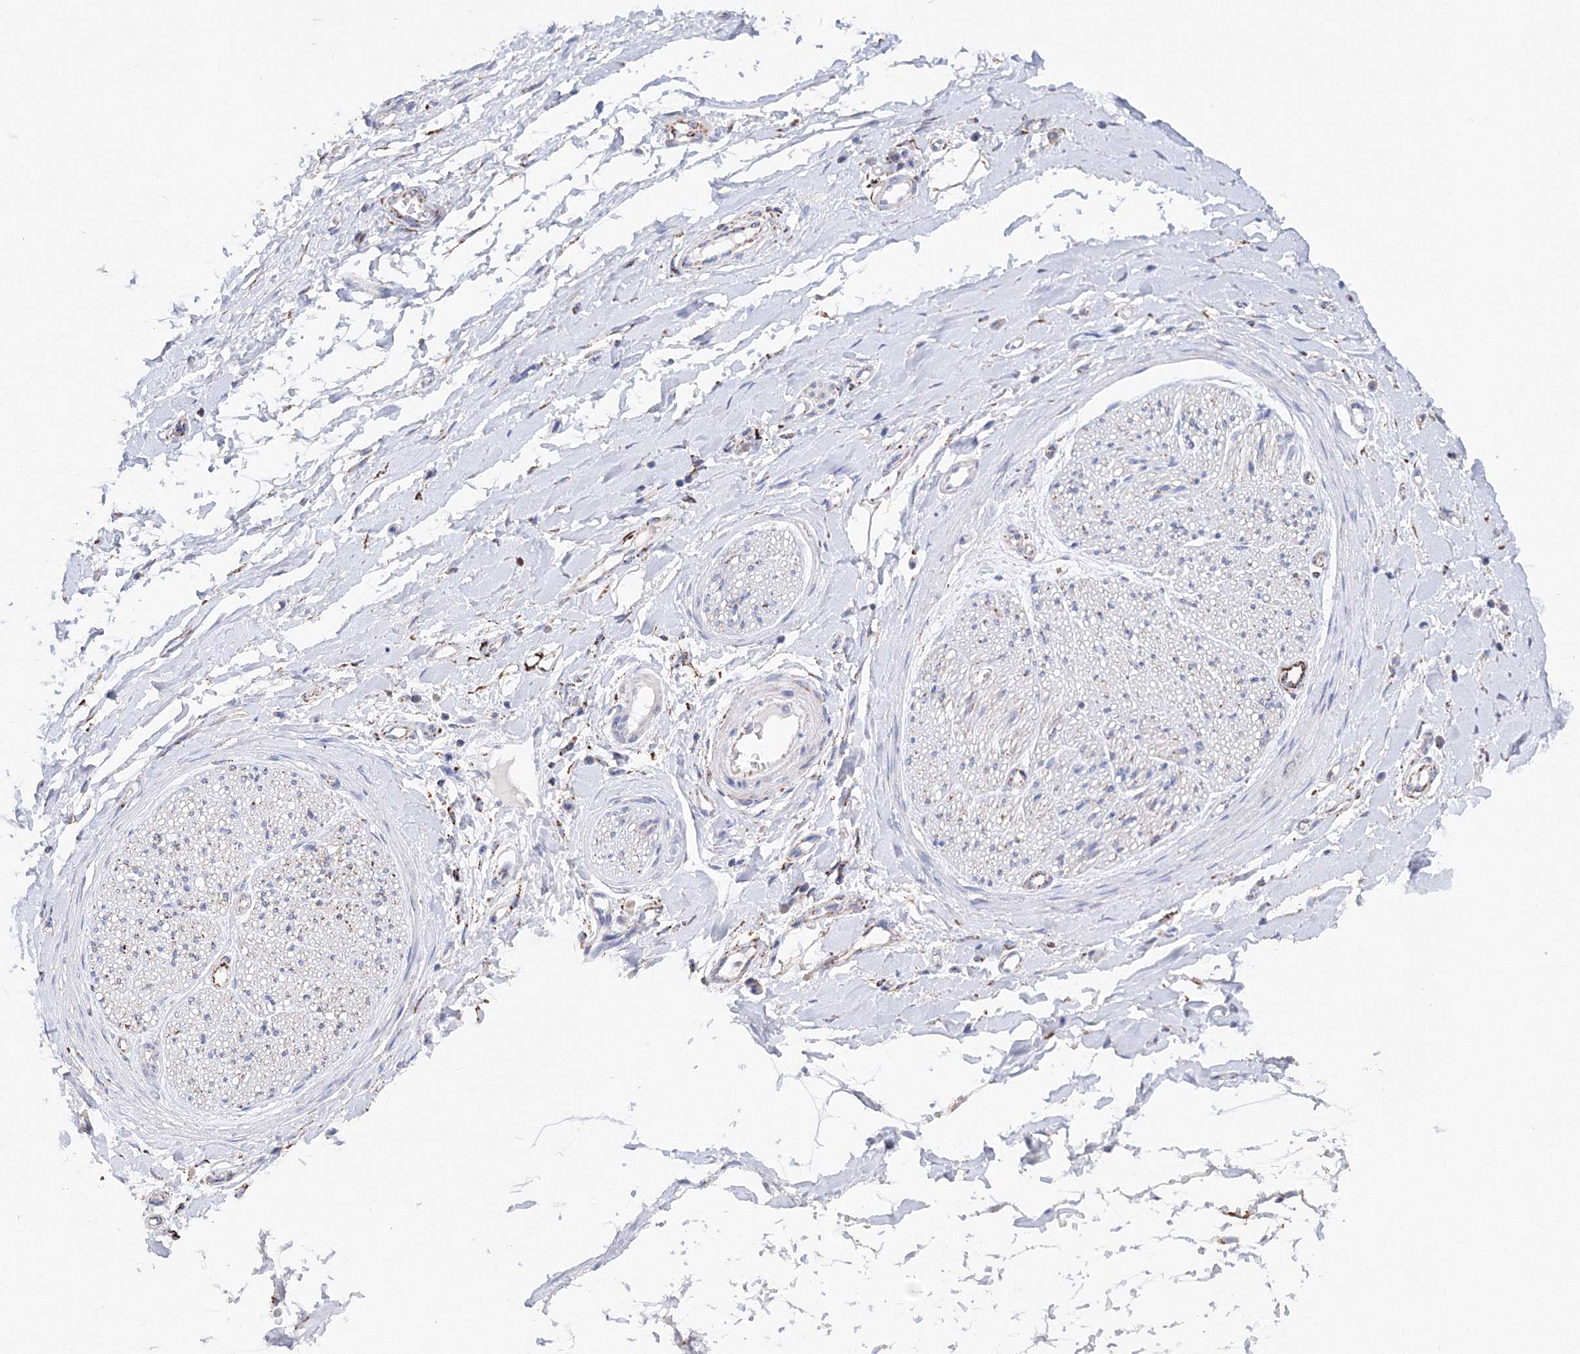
{"staining": {"intensity": "negative", "quantity": "none", "location": "none"}, "tissue": "adipose tissue", "cell_type": "Adipocytes", "image_type": "normal", "snomed": [{"axis": "morphology", "description": "Normal tissue, NOS"}, {"axis": "morphology", "description": "Adenocarcinoma, NOS"}, {"axis": "topography", "description": "Stomach, upper"}, {"axis": "topography", "description": "Peripheral nerve tissue"}], "caption": "DAB immunohistochemical staining of normal adipose tissue reveals no significant staining in adipocytes. (Brightfield microscopy of DAB (3,3'-diaminobenzidine) IHC at high magnification).", "gene": "MERTK", "patient": {"sex": "male", "age": 62}}